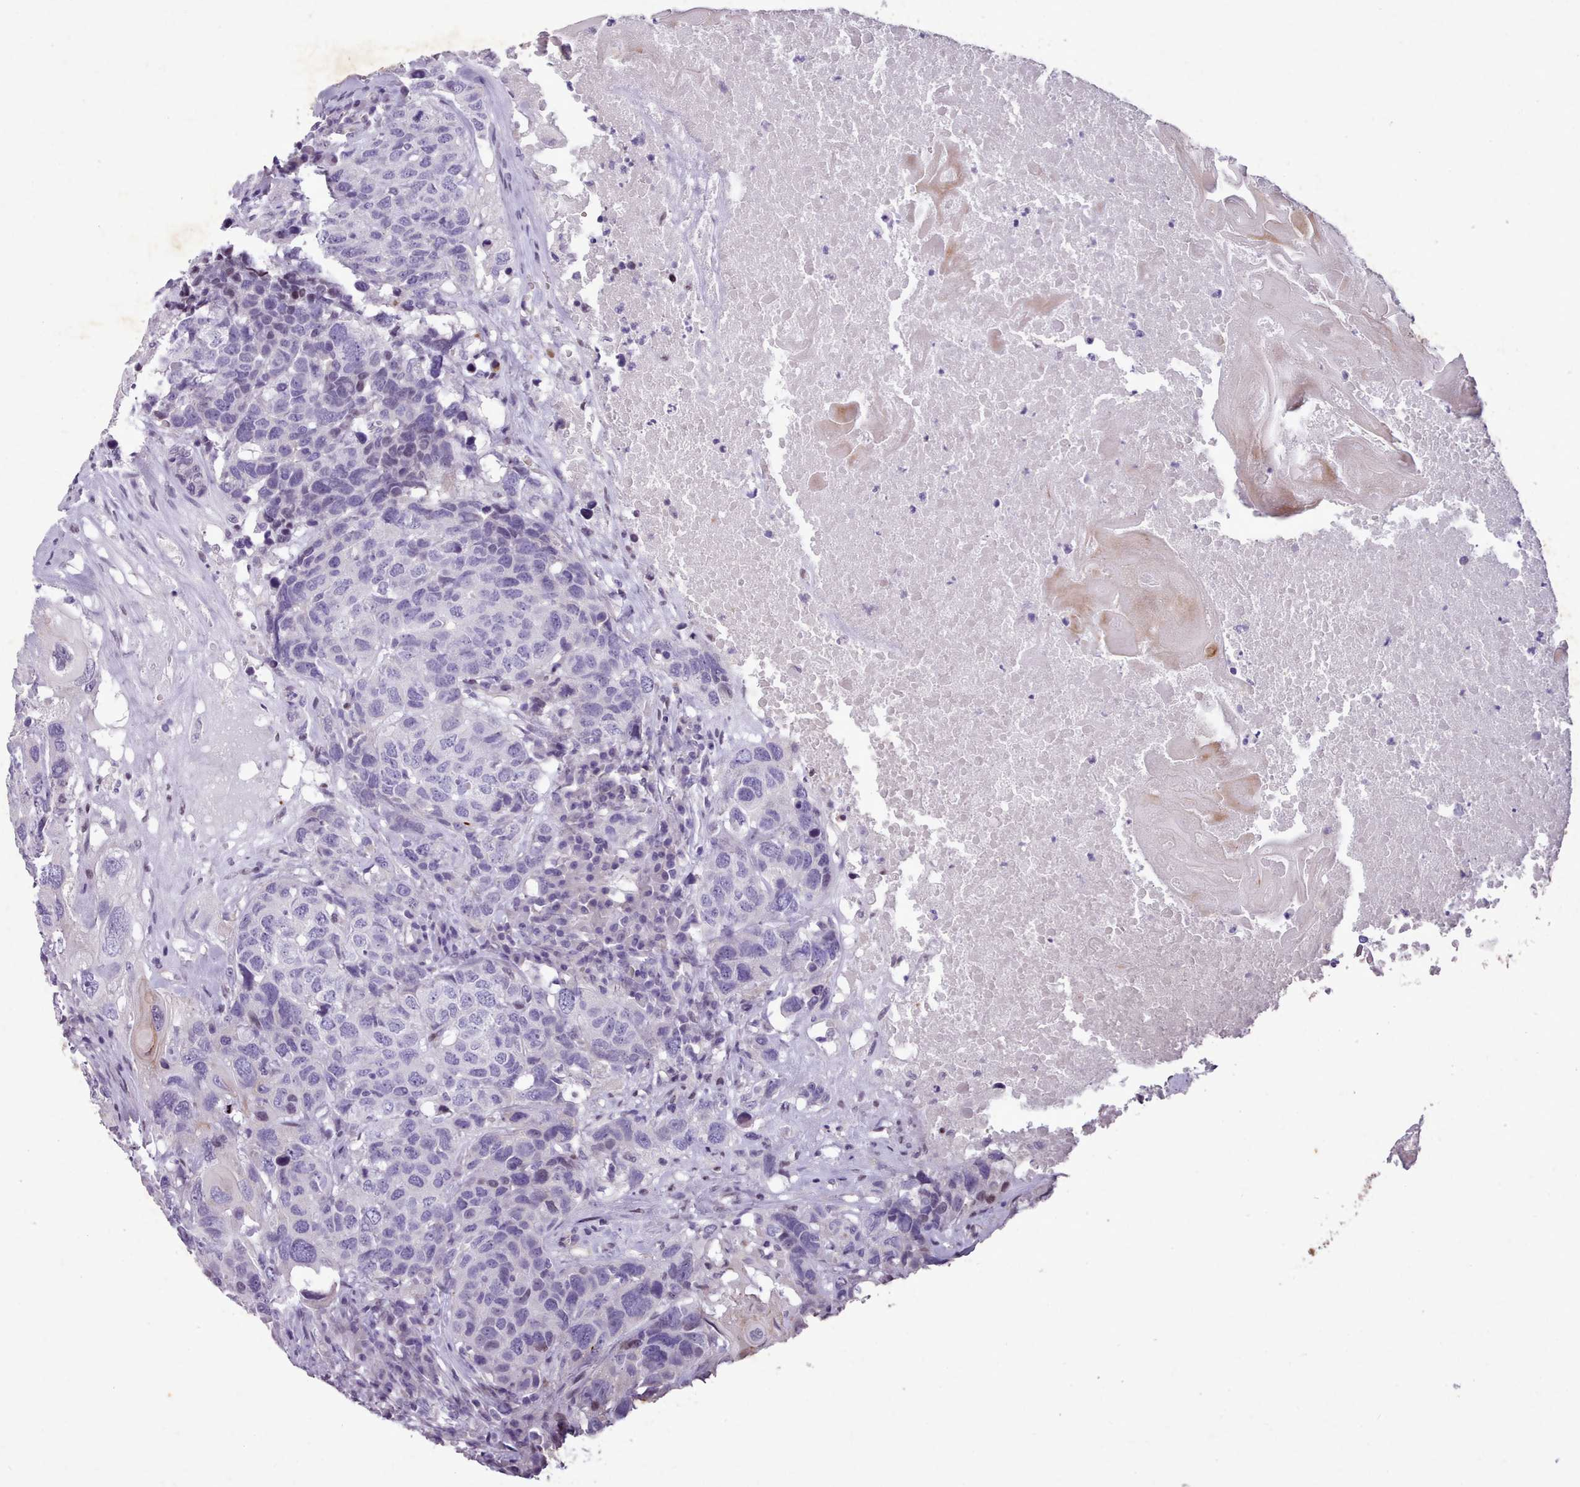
{"staining": {"intensity": "negative", "quantity": "none", "location": "none"}, "tissue": "head and neck cancer", "cell_type": "Tumor cells", "image_type": "cancer", "snomed": [{"axis": "morphology", "description": "Squamous cell carcinoma, NOS"}, {"axis": "topography", "description": "Head-Neck"}], "caption": "DAB (3,3'-diaminobenzidine) immunohistochemical staining of human head and neck cancer (squamous cell carcinoma) shows no significant expression in tumor cells.", "gene": "KCNT2", "patient": {"sex": "male", "age": 66}}